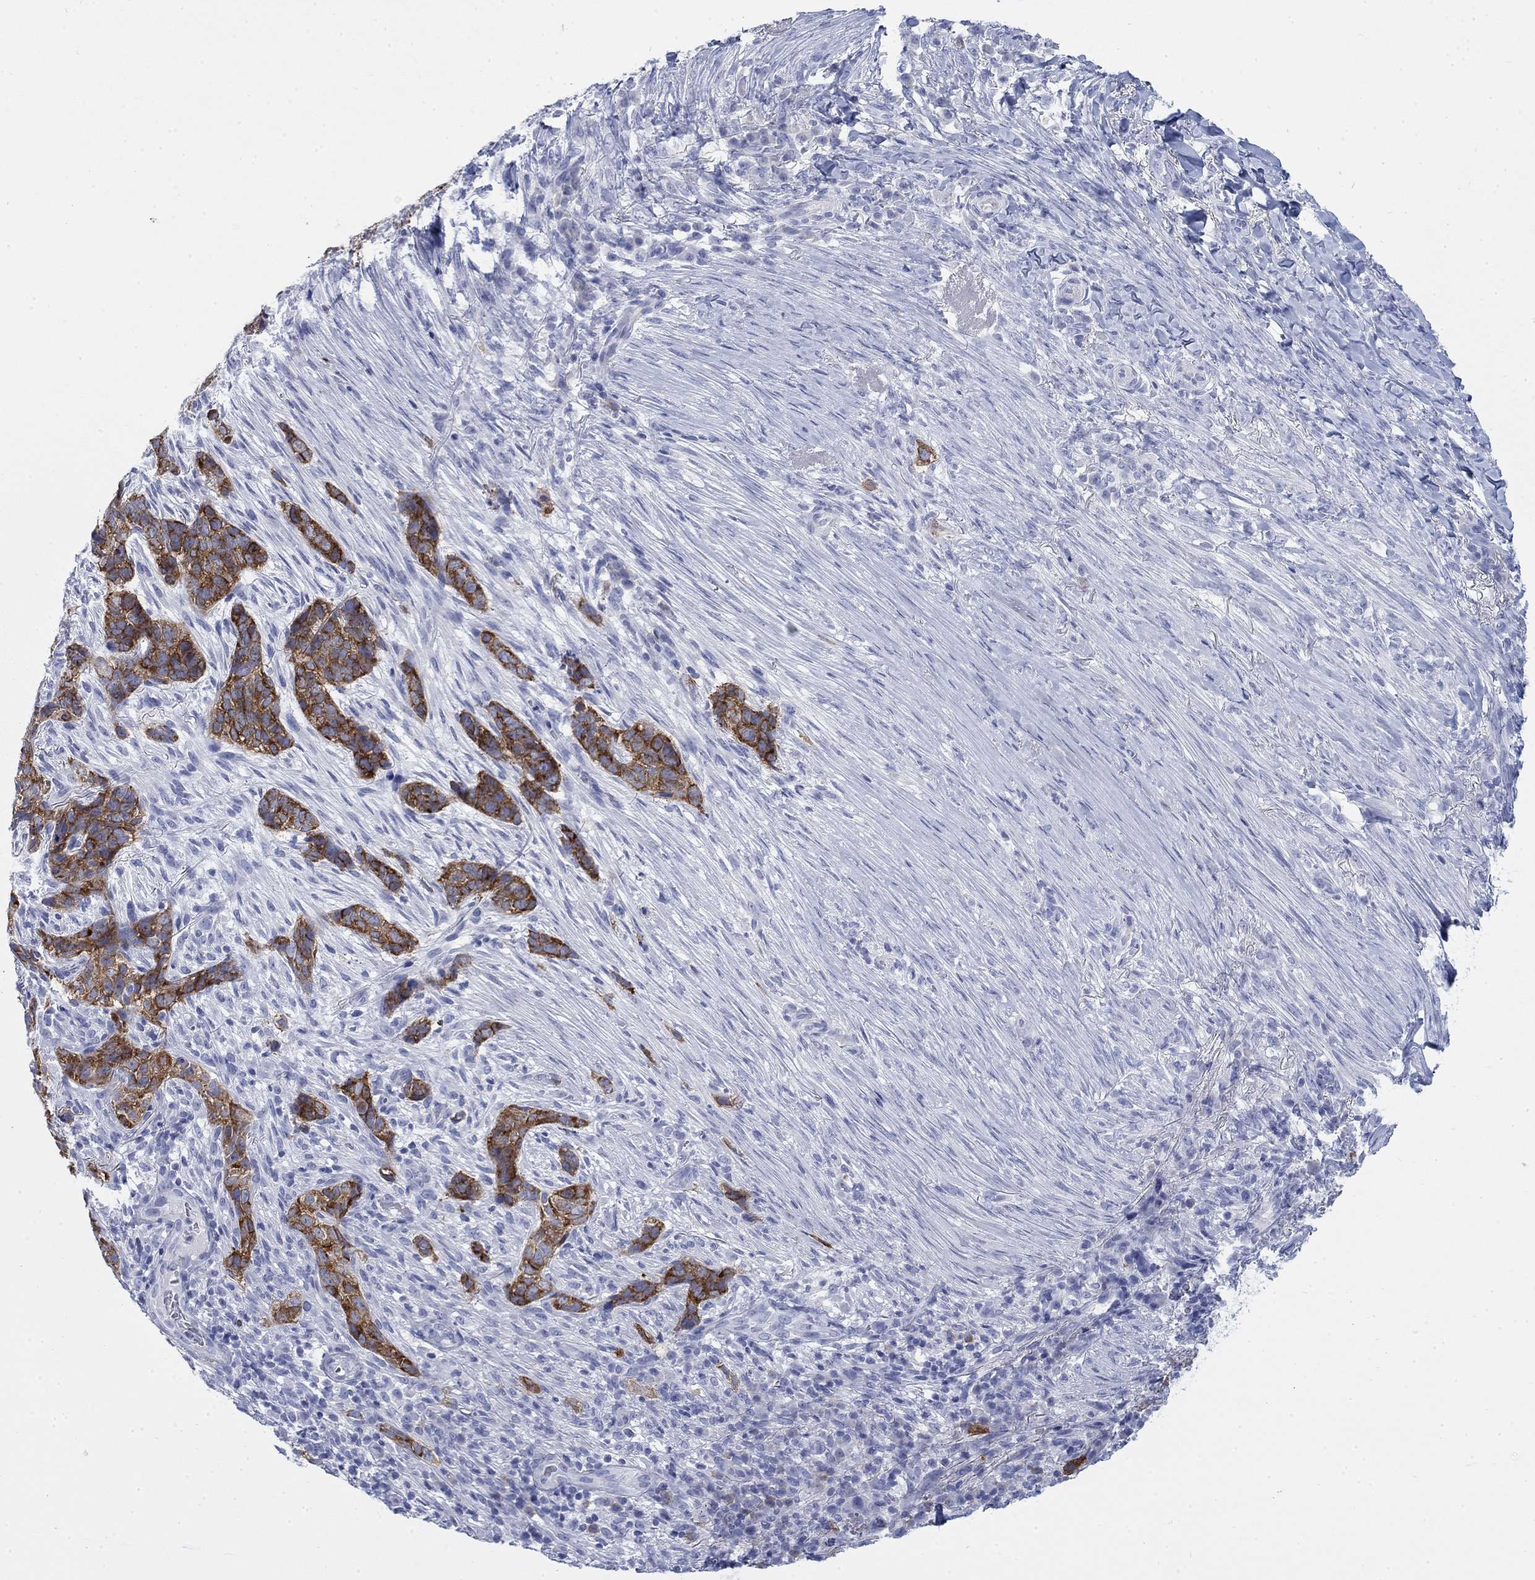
{"staining": {"intensity": "strong", "quantity": "<25%", "location": "cytoplasmic/membranous"}, "tissue": "skin cancer", "cell_type": "Tumor cells", "image_type": "cancer", "snomed": [{"axis": "morphology", "description": "Basal cell carcinoma"}, {"axis": "topography", "description": "Skin"}], "caption": "Skin cancer tissue reveals strong cytoplasmic/membranous staining in approximately <25% of tumor cells", "gene": "IGF2BP3", "patient": {"sex": "female", "age": 69}}